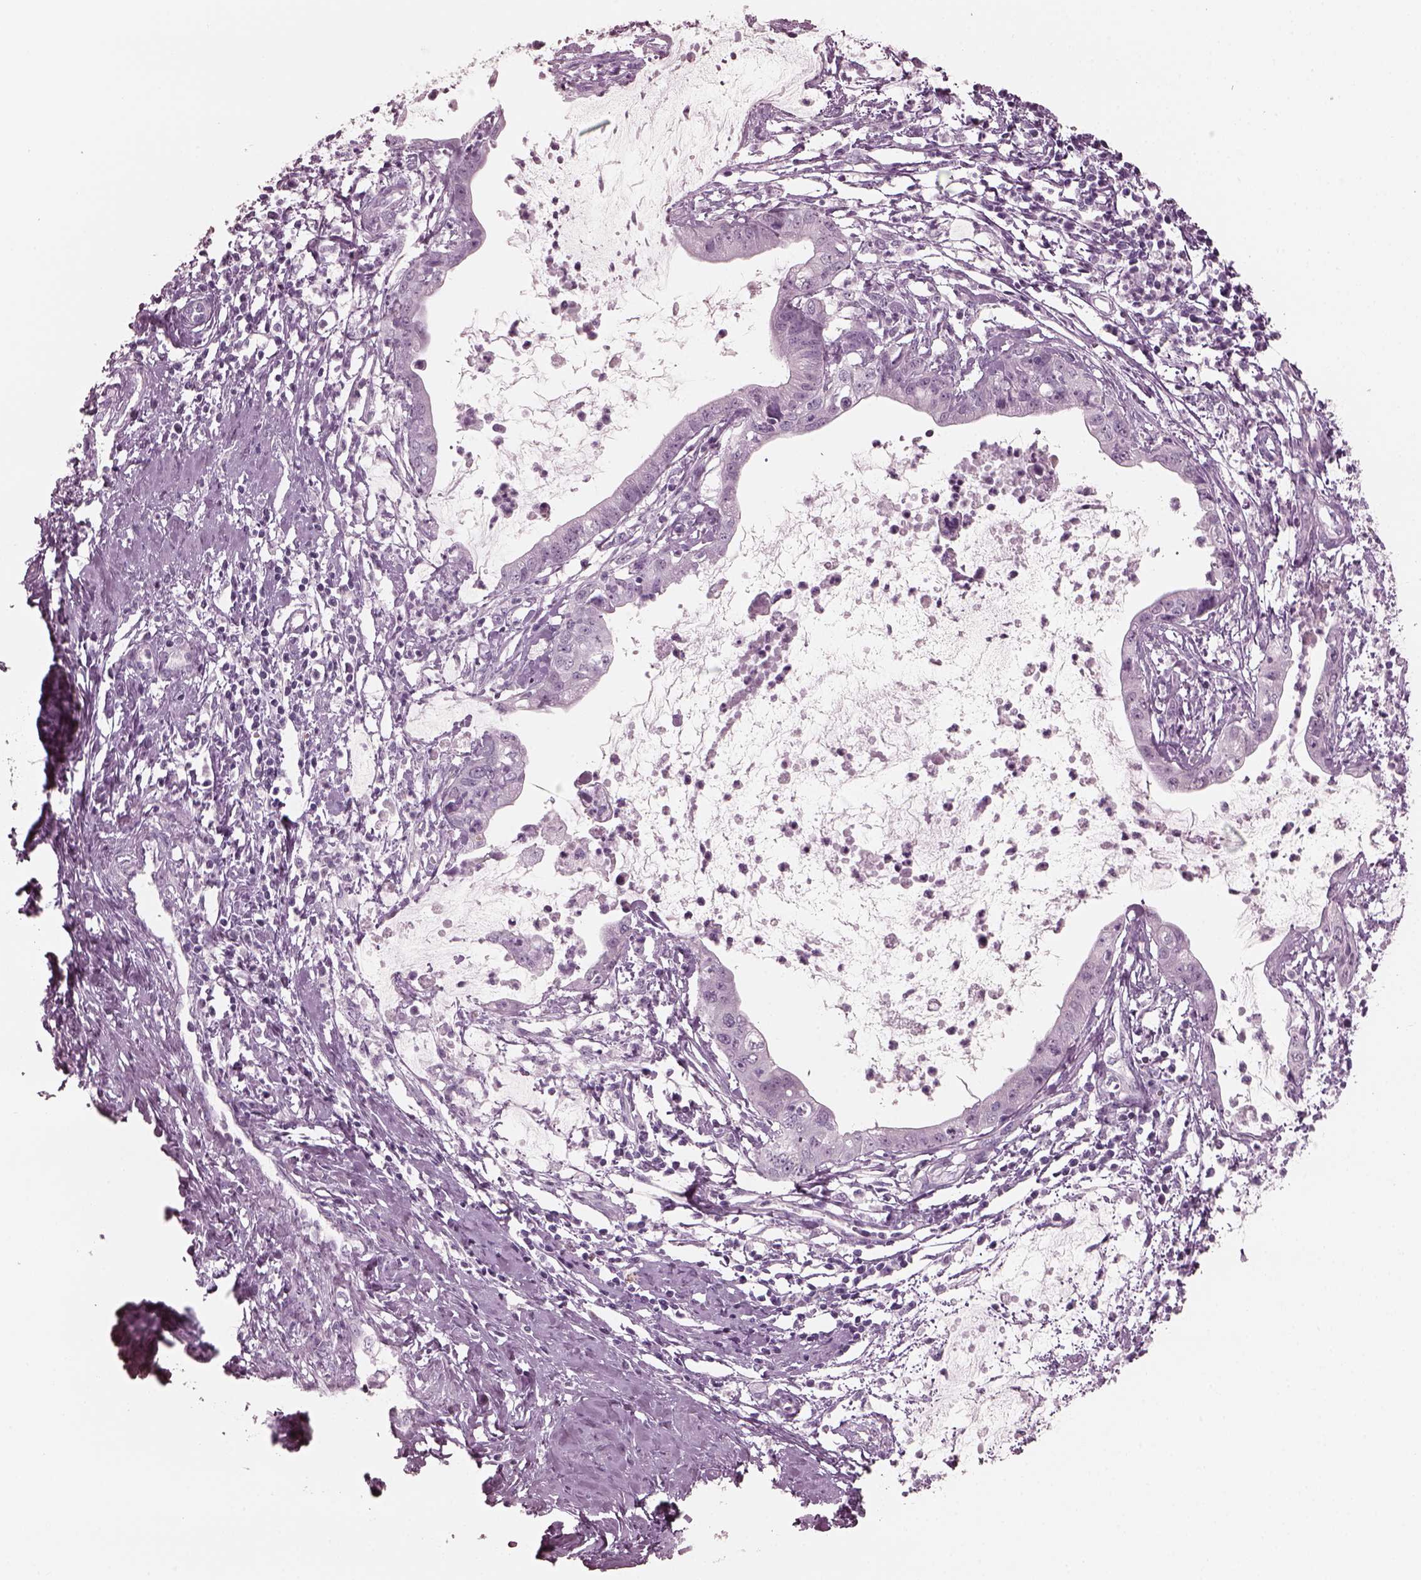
{"staining": {"intensity": "negative", "quantity": "none", "location": "none"}, "tissue": "cervical cancer", "cell_type": "Tumor cells", "image_type": "cancer", "snomed": [{"axis": "morphology", "description": "Normal tissue, NOS"}, {"axis": "morphology", "description": "Adenocarcinoma, NOS"}, {"axis": "topography", "description": "Cervix"}], "caption": "Cervical cancer stained for a protein using immunohistochemistry reveals no staining tumor cells.", "gene": "C2orf81", "patient": {"sex": "female", "age": 38}}